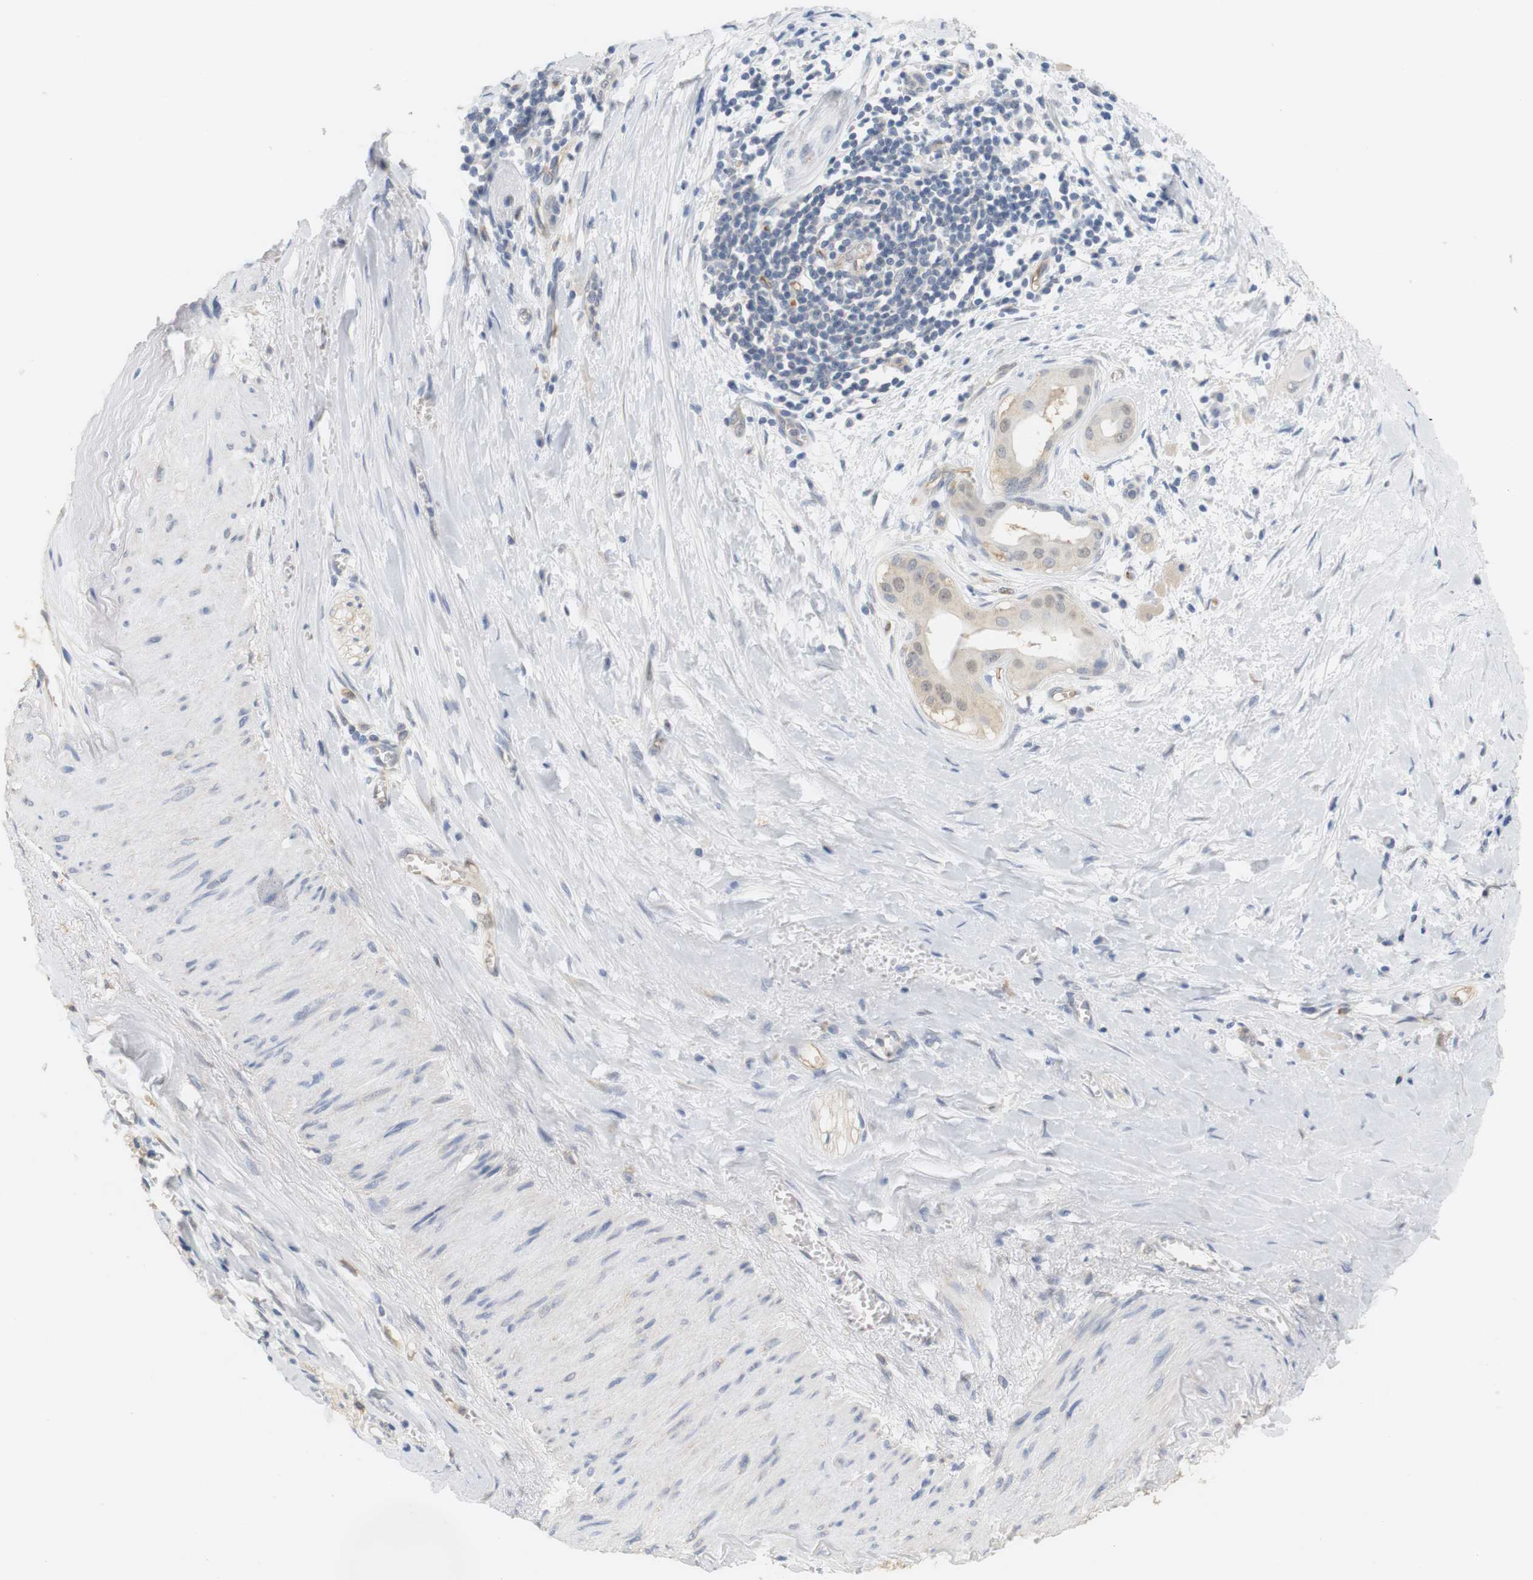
{"staining": {"intensity": "weak", "quantity": "<25%", "location": "cytoplasmic/membranous,nuclear"}, "tissue": "pancreatic cancer", "cell_type": "Tumor cells", "image_type": "cancer", "snomed": [{"axis": "morphology", "description": "Adenocarcinoma, NOS"}, {"axis": "topography", "description": "Pancreas"}], "caption": "Photomicrograph shows no significant protein positivity in tumor cells of pancreatic cancer.", "gene": "OSR1", "patient": {"sex": "male", "age": 55}}